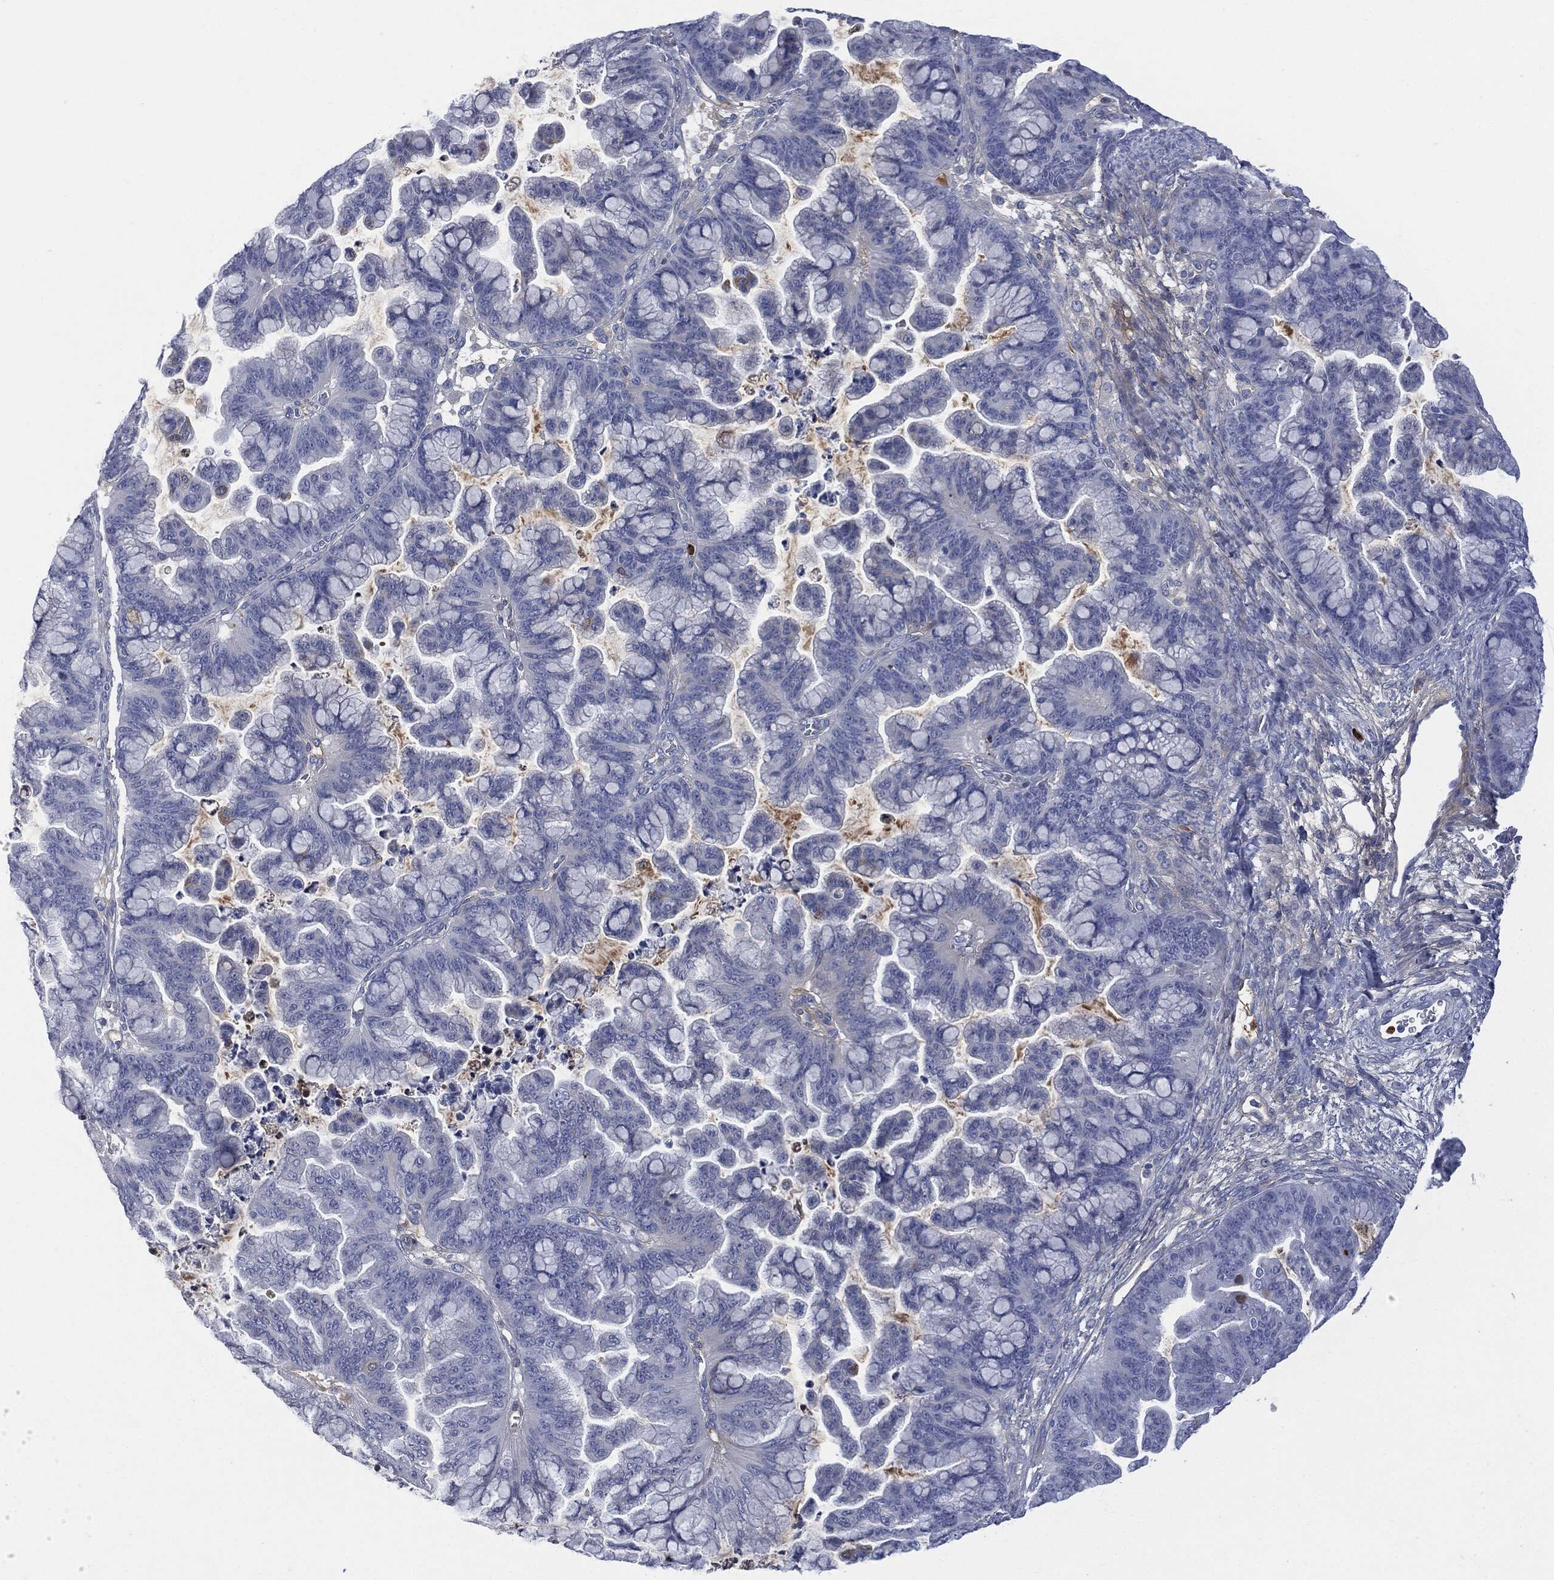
{"staining": {"intensity": "negative", "quantity": "none", "location": "none"}, "tissue": "ovarian cancer", "cell_type": "Tumor cells", "image_type": "cancer", "snomed": [{"axis": "morphology", "description": "Cystadenocarcinoma, mucinous, NOS"}, {"axis": "topography", "description": "Ovary"}], "caption": "This photomicrograph is of ovarian cancer stained with IHC to label a protein in brown with the nuclei are counter-stained blue. There is no expression in tumor cells.", "gene": "BTK", "patient": {"sex": "female", "age": 67}}